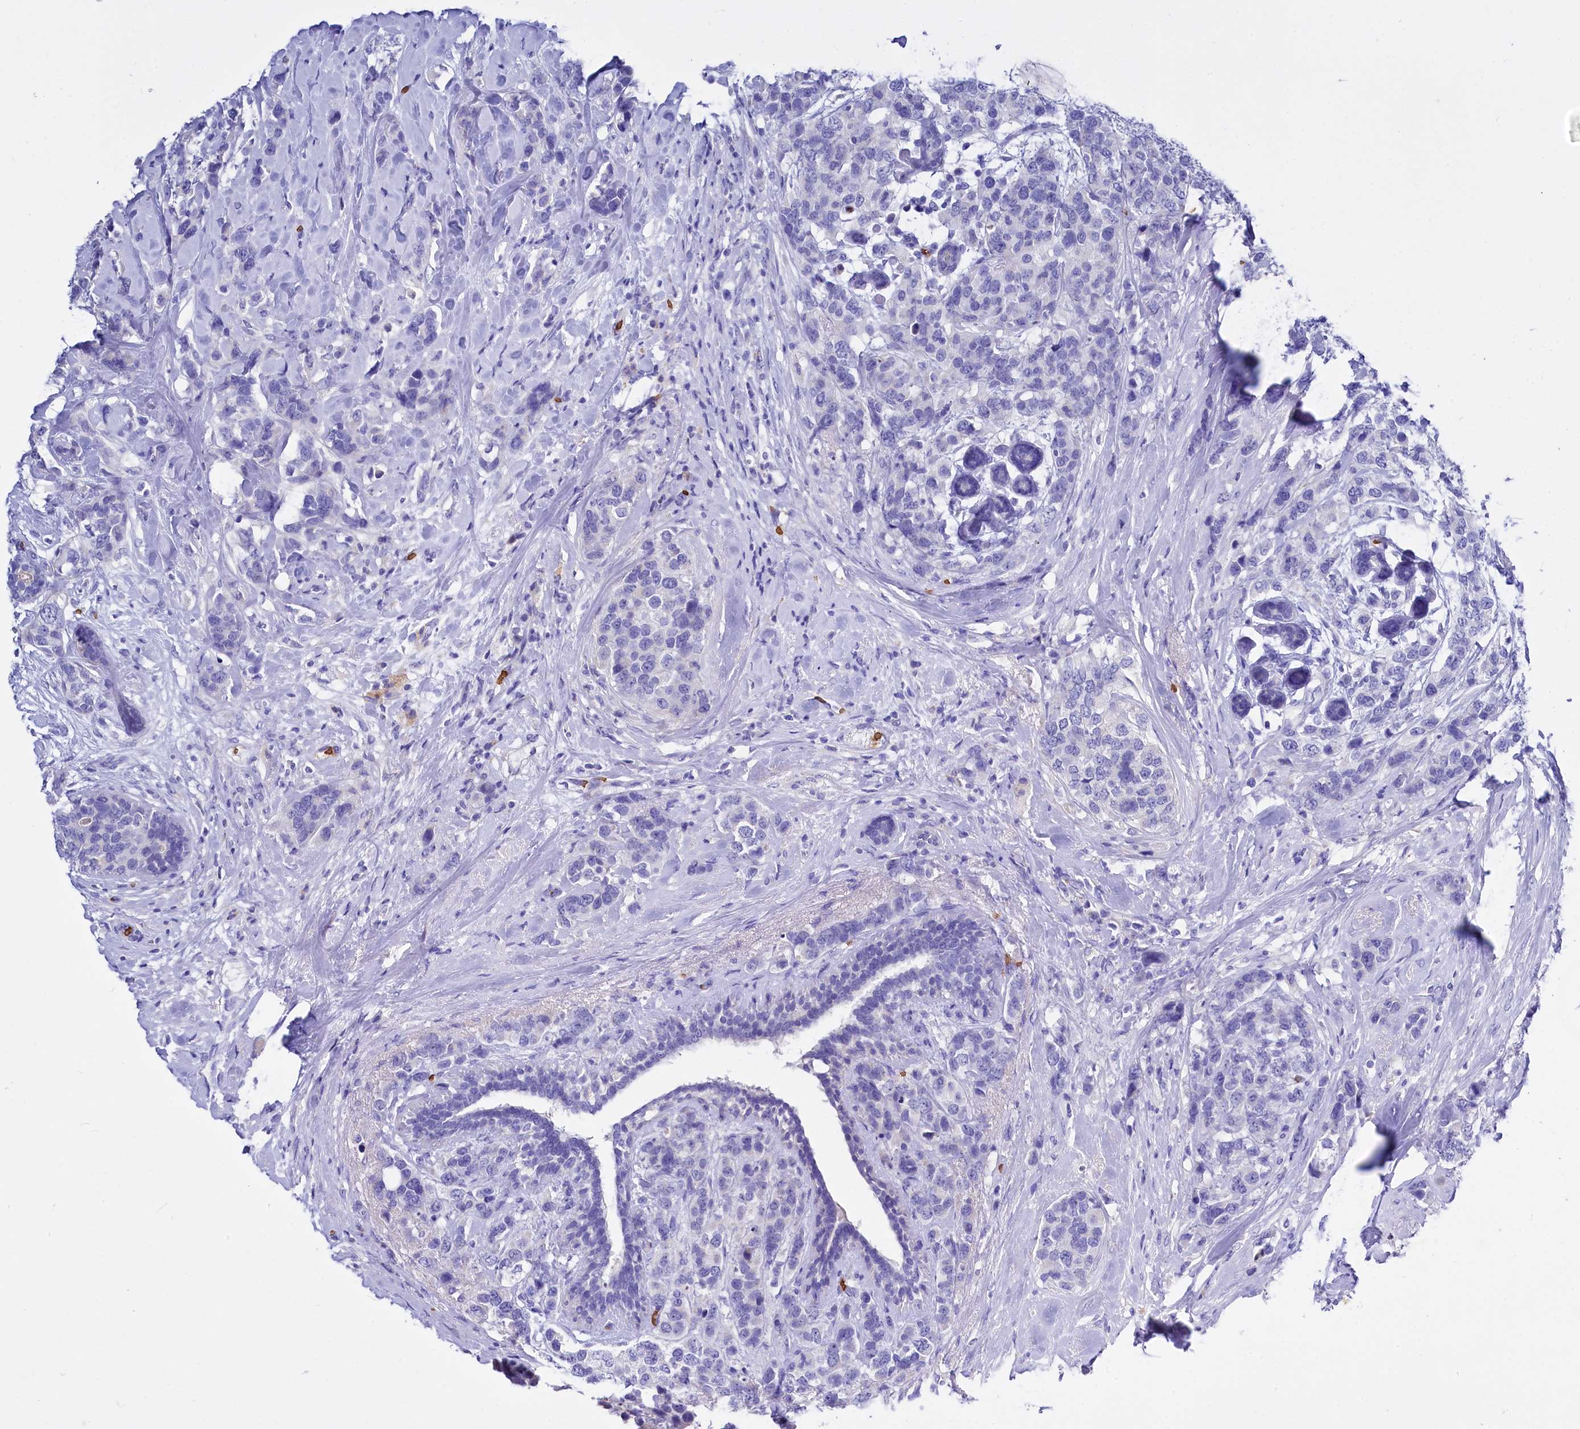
{"staining": {"intensity": "negative", "quantity": "none", "location": "none"}, "tissue": "breast cancer", "cell_type": "Tumor cells", "image_type": "cancer", "snomed": [{"axis": "morphology", "description": "Lobular carcinoma"}, {"axis": "topography", "description": "Breast"}], "caption": "Immunohistochemistry of breast cancer (lobular carcinoma) displays no expression in tumor cells.", "gene": "RPUSD3", "patient": {"sex": "female", "age": 59}}